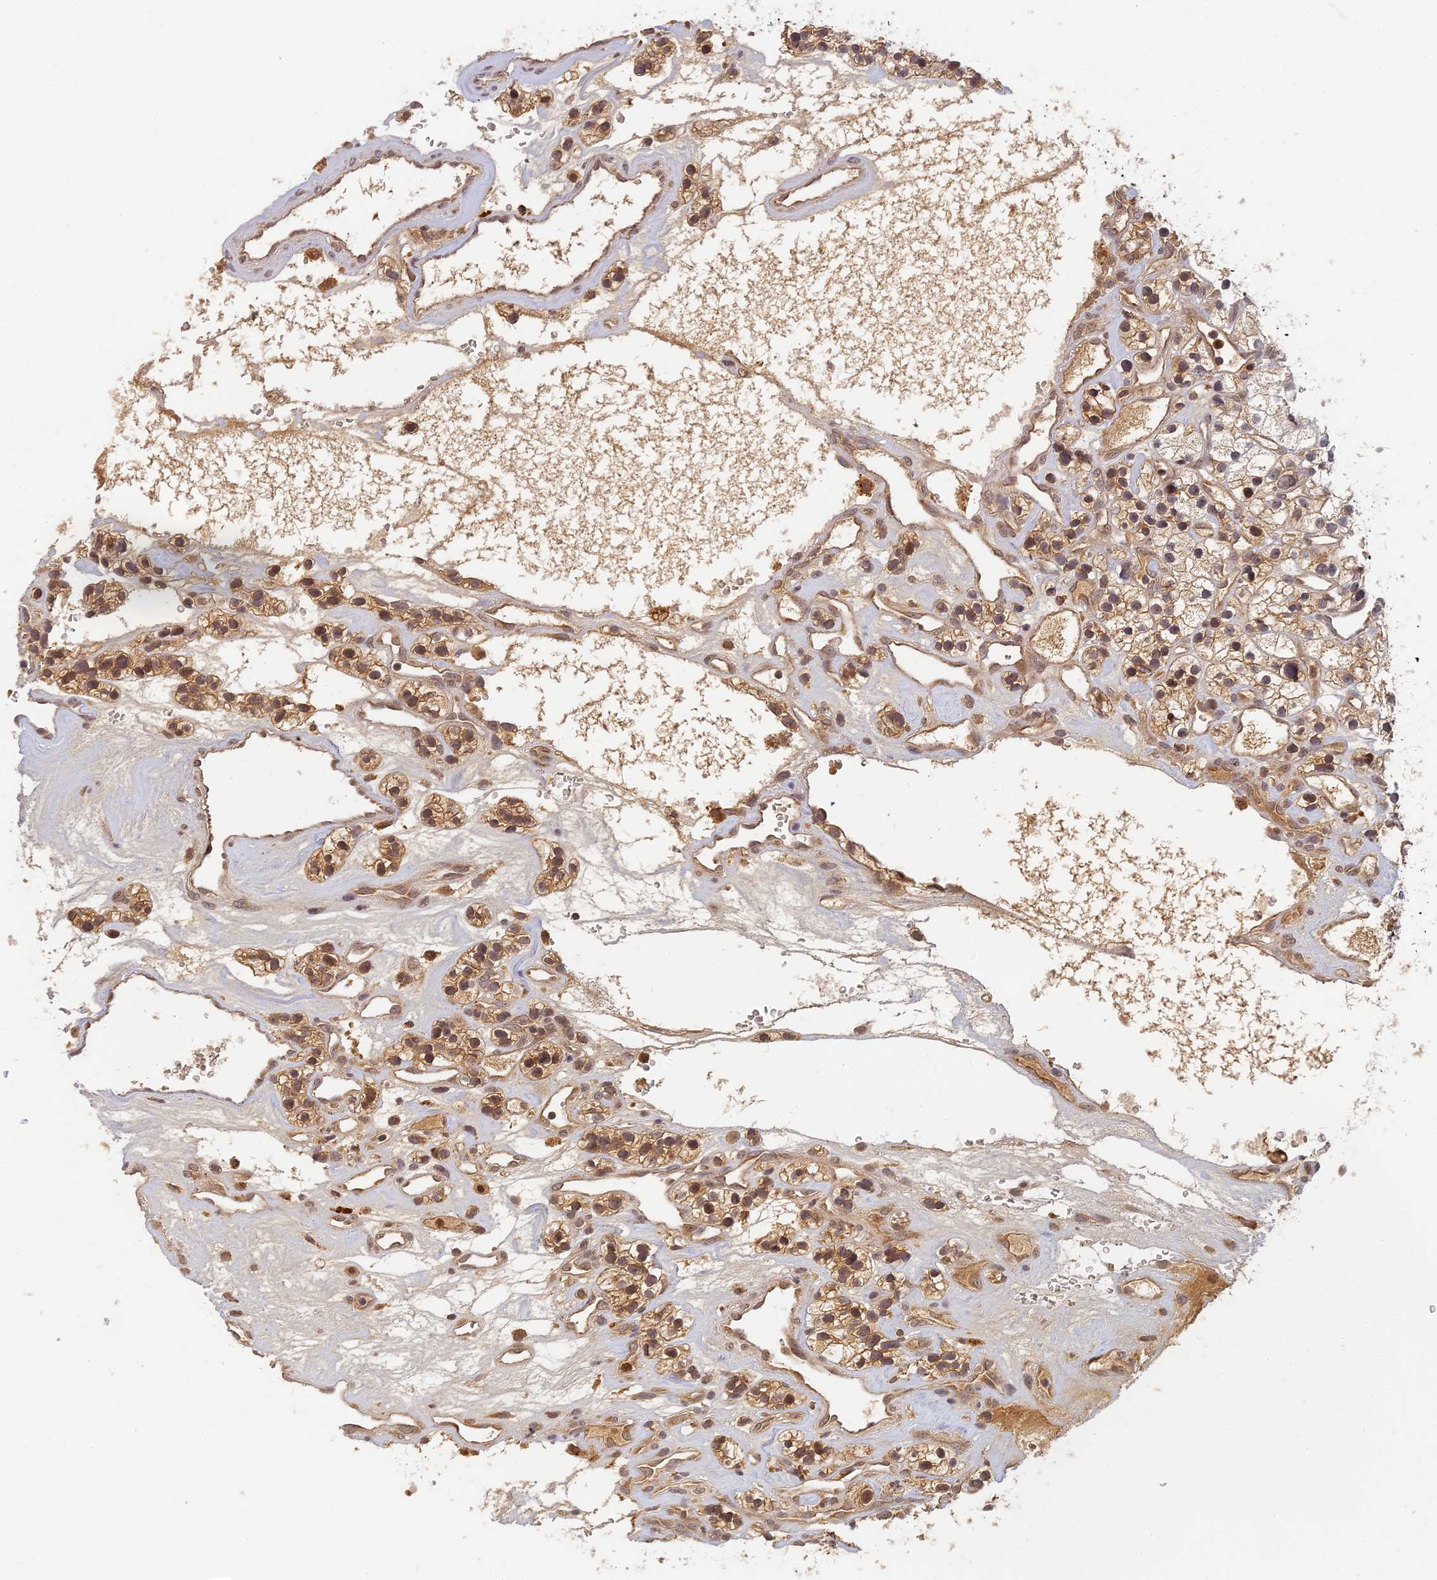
{"staining": {"intensity": "moderate", "quantity": ">75%", "location": "cytoplasmic/membranous"}, "tissue": "renal cancer", "cell_type": "Tumor cells", "image_type": "cancer", "snomed": [{"axis": "morphology", "description": "Adenocarcinoma, NOS"}, {"axis": "topography", "description": "Kidney"}], "caption": "Renal cancer stained with immunohistochemistry shows moderate cytoplasmic/membranous expression in approximately >75% of tumor cells.", "gene": "RGL3", "patient": {"sex": "female", "age": 57}}